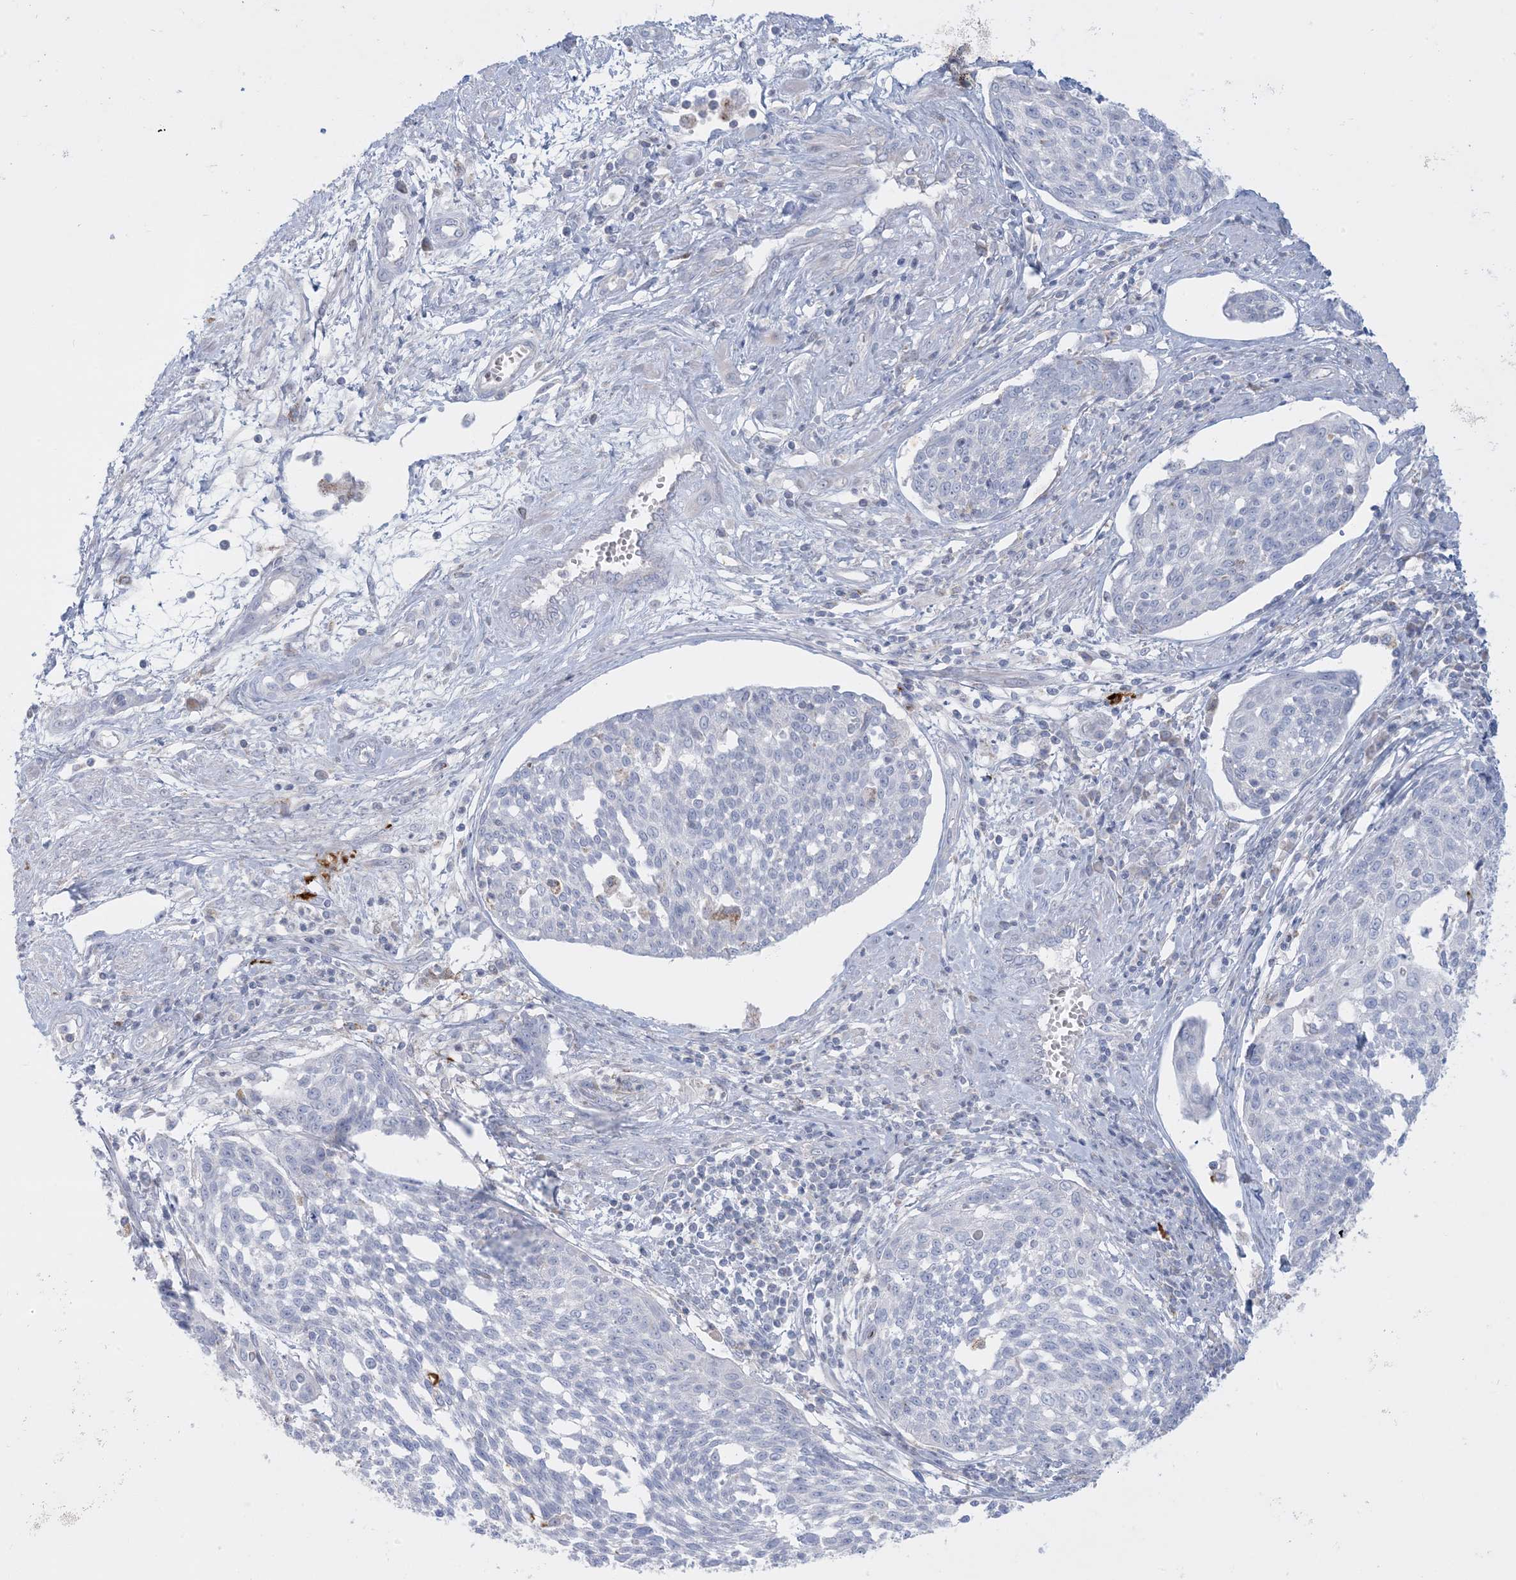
{"staining": {"intensity": "negative", "quantity": "none", "location": "none"}, "tissue": "cervical cancer", "cell_type": "Tumor cells", "image_type": "cancer", "snomed": [{"axis": "morphology", "description": "Squamous cell carcinoma, NOS"}, {"axis": "topography", "description": "Cervix"}], "caption": "IHC of human squamous cell carcinoma (cervical) demonstrates no expression in tumor cells. The staining is performed using DAB (3,3'-diaminobenzidine) brown chromogen with nuclei counter-stained in using hematoxylin.", "gene": "KCTD6", "patient": {"sex": "female", "age": 34}}